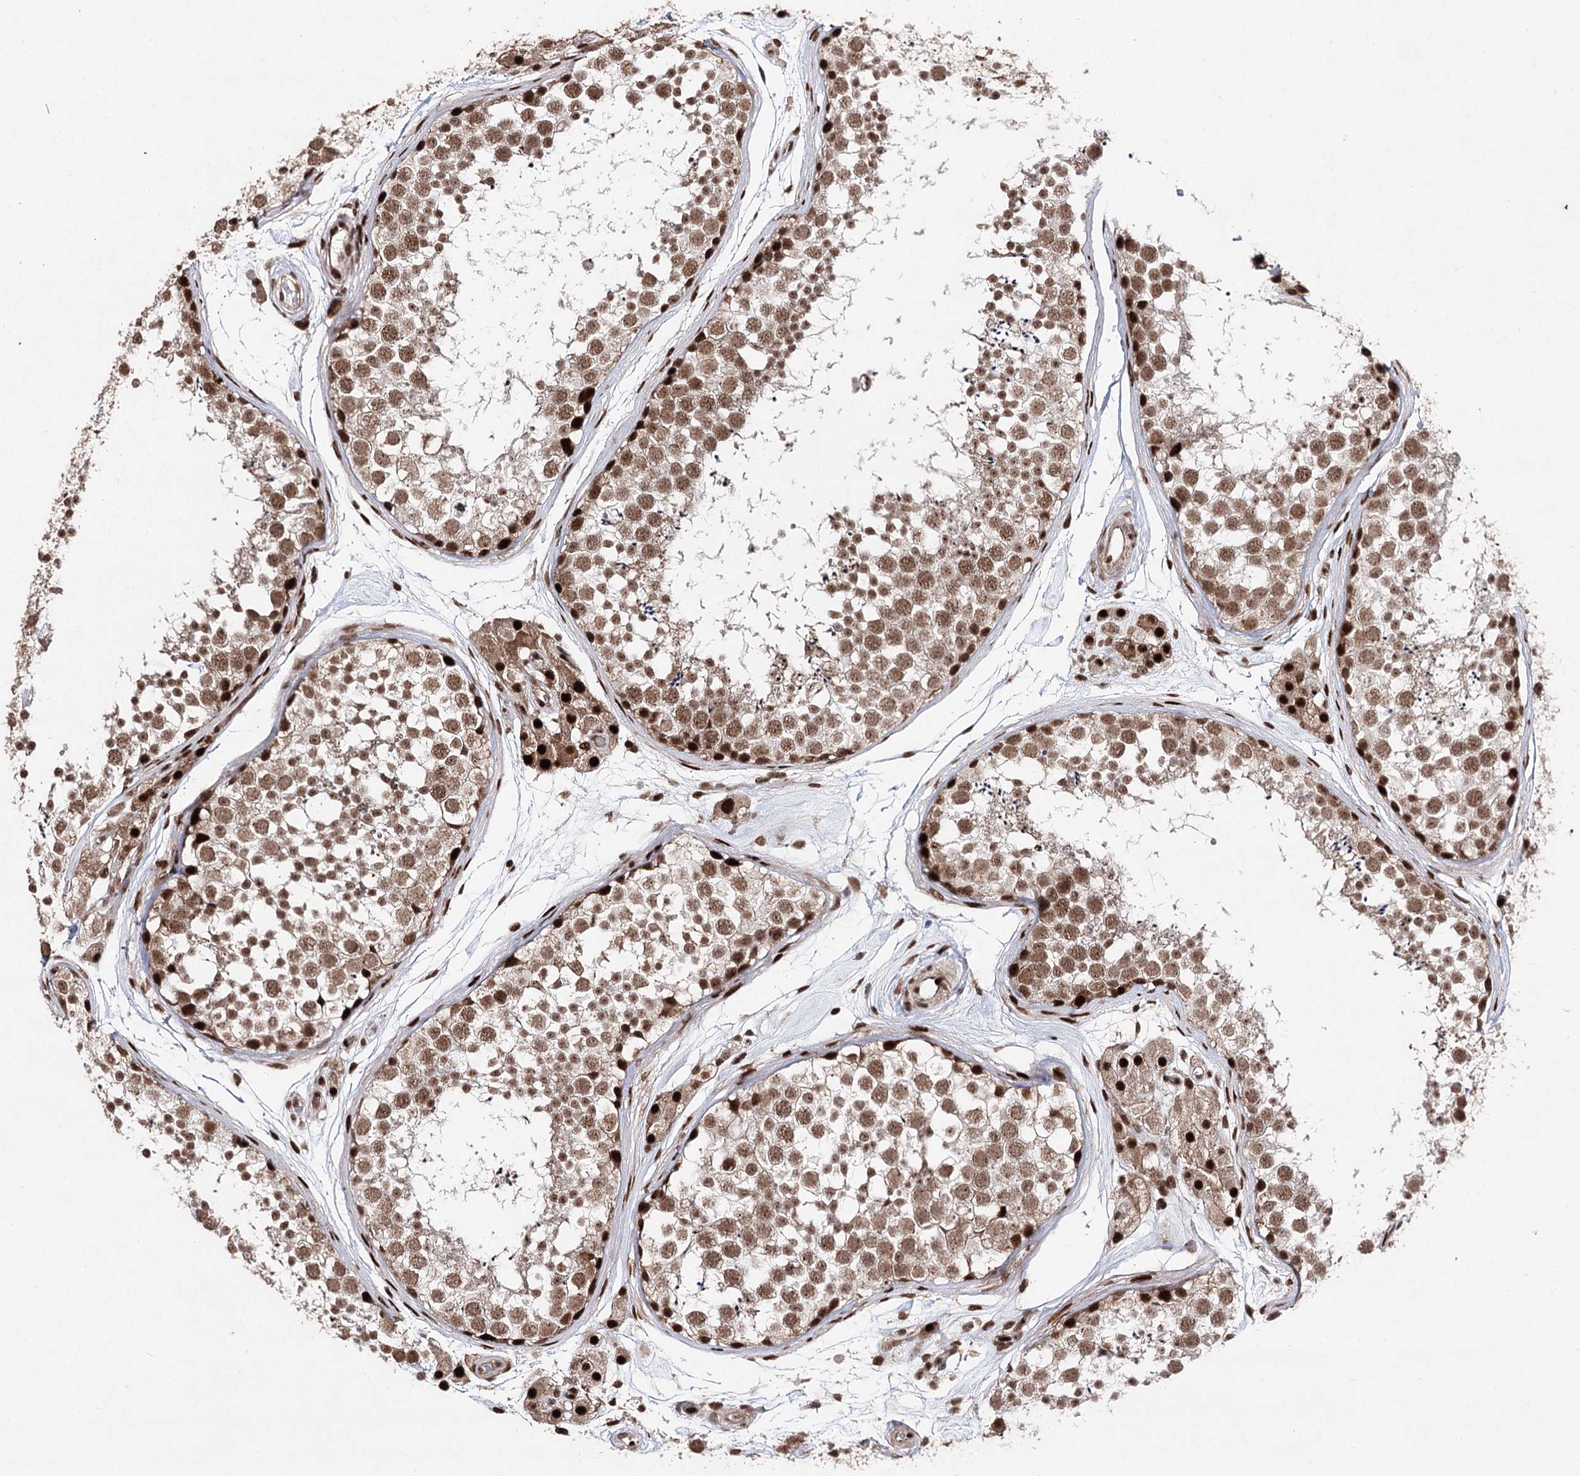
{"staining": {"intensity": "moderate", "quantity": ">75%", "location": "nuclear"}, "tissue": "testis", "cell_type": "Cells in seminiferous ducts", "image_type": "normal", "snomed": [{"axis": "morphology", "description": "Normal tissue, NOS"}, {"axis": "topography", "description": "Testis"}], "caption": "Immunohistochemical staining of benign testis demonstrates medium levels of moderate nuclear staining in approximately >75% of cells in seminiferous ducts. The staining was performed using DAB, with brown indicating positive protein expression. Nuclei are stained blue with hematoxylin.", "gene": "PDCD4", "patient": {"sex": "male", "age": 56}}